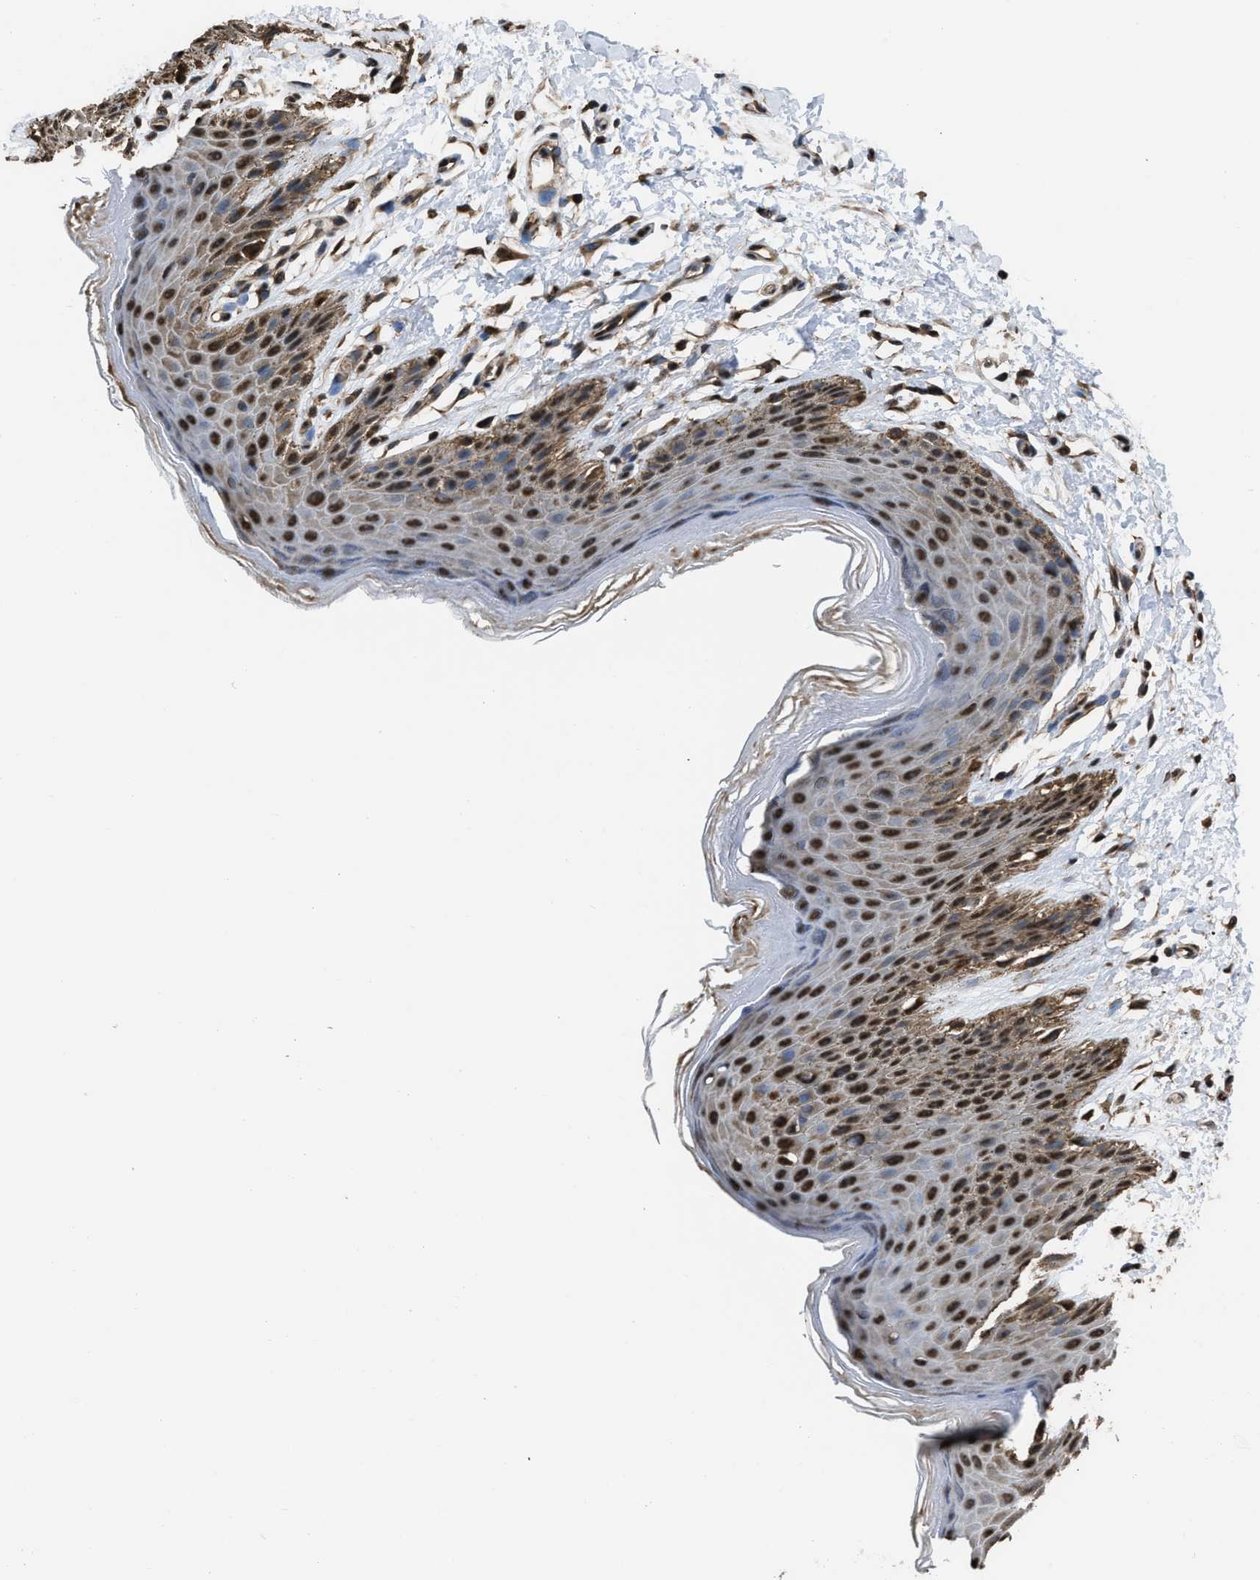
{"staining": {"intensity": "strong", "quantity": ">75%", "location": "nuclear"}, "tissue": "skin", "cell_type": "Epidermal cells", "image_type": "normal", "snomed": [{"axis": "morphology", "description": "Normal tissue, NOS"}, {"axis": "topography", "description": "Anal"}], "caption": "Protein expression analysis of normal human skin reveals strong nuclear expression in approximately >75% of epidermal cells. The protein of interest is shown in brown color, while the nuclei are stained blue.", "gene": "FNTA", "patient": {"sex": "male", "age": 44}}